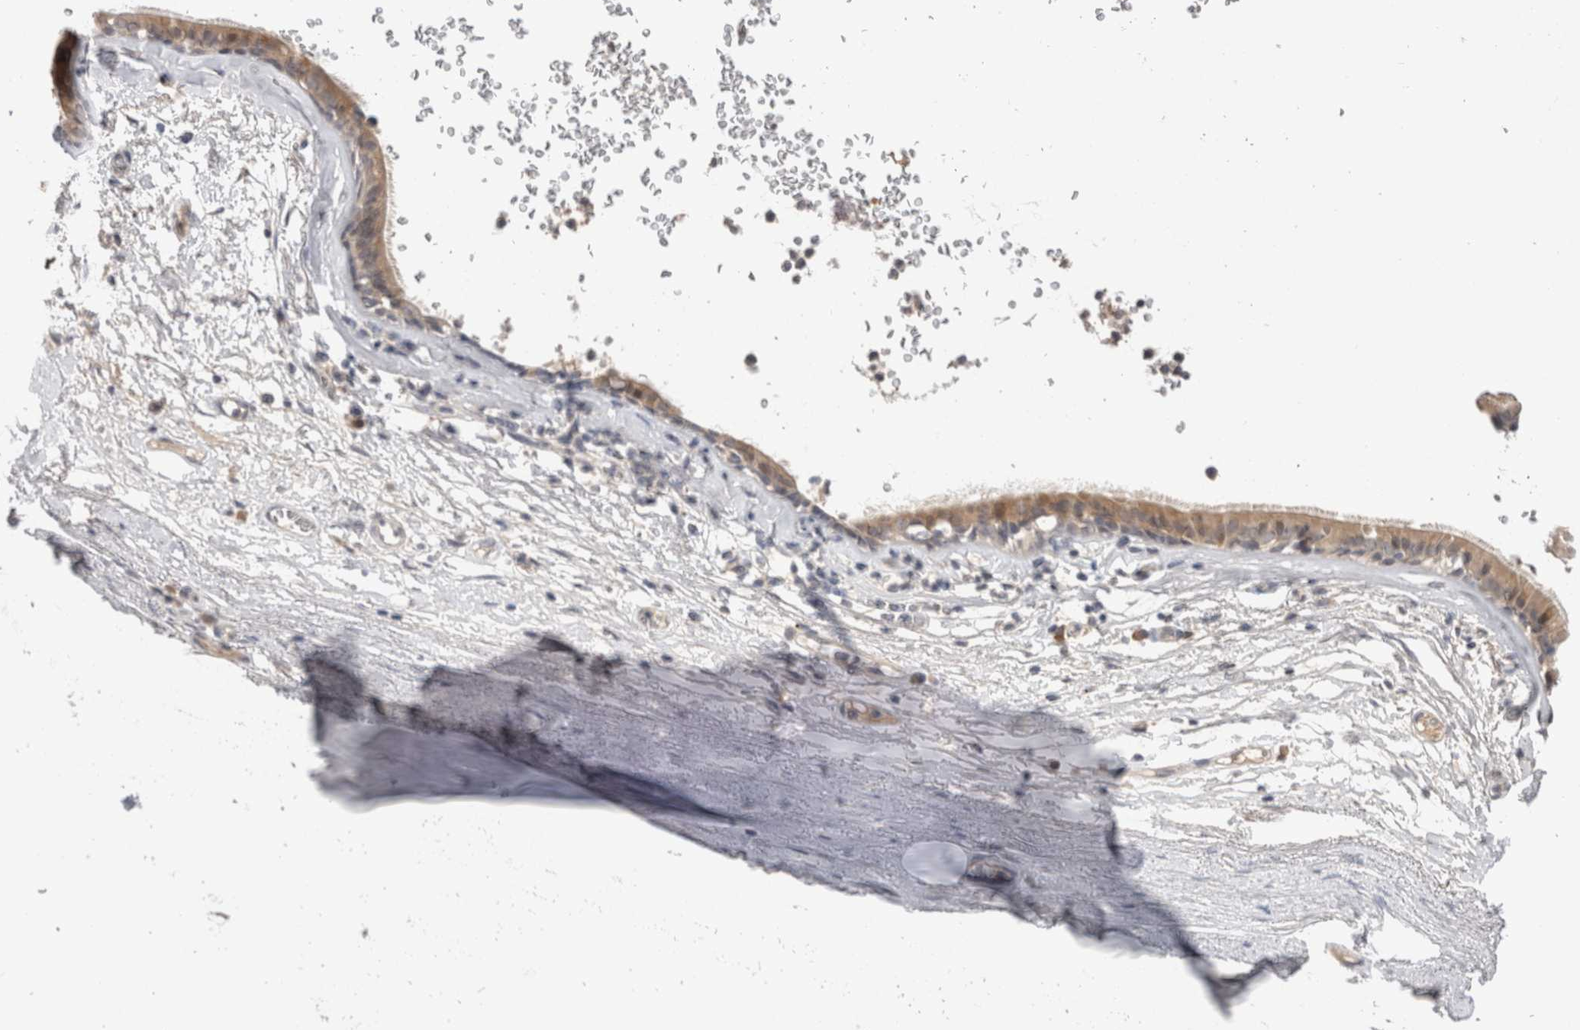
{"staining": {"intensity": "negative", "quantity": "none", "location": "none"}, "tissue": "adipose tissue", "cell_type": "Adipocytes", "image_type": "normal", "snomed": [{"axis": "morphology", "description": "Normal tissue, NOS"}, {"axis": "topography", "description": "Cartilage tissue"}], "caption": "This is an immunohistochemistry (IHC) histopathology image of unremarkable adipose tissue. There is no expression in adipocytes.", "gene": "CRYBG1", "patient": {"sex": "female", "age": 63}}